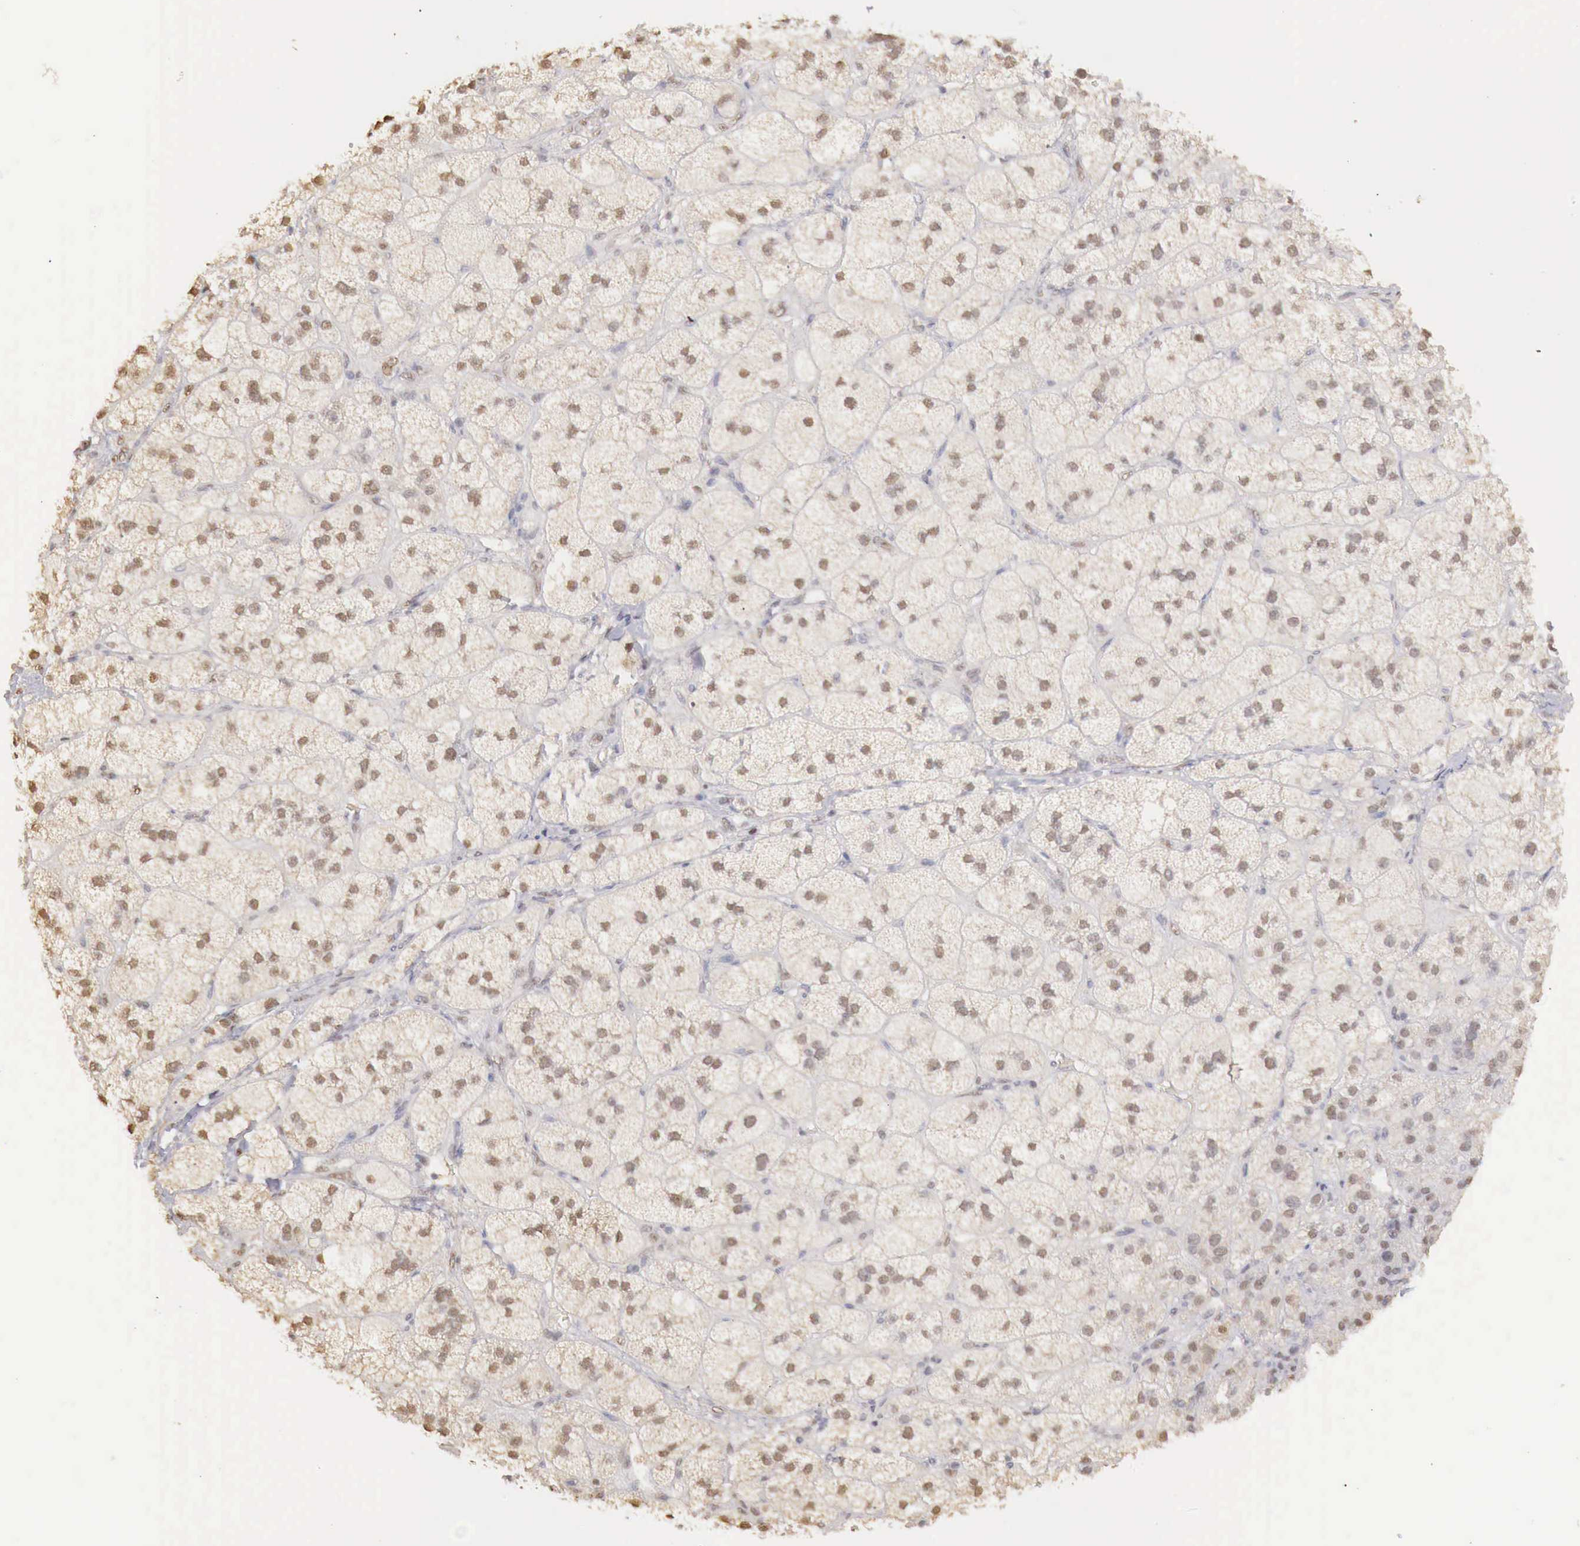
{"staining": {"intensity": "moderate", "quantity": "25%-75%", "location": "nuclear"}, "tissue": "adrenal gland", "cell_type": "Glandular cells", "image_type": "normal", "snomed": [{"axis": "morphology", "description": "Normal tissue, NOS"}, {"axis": "topography", "description": "Adrenal gland"}], "caption": "The image displays staining of benign adrenal gland, revealing moderate nuclear protein expression (brown color) within glandular cells. (DAB (3,3'-diaminobenzidine) = brown stain, brightfield microscopy at high magnification).", "gene": "UBA1", "patient": {"sex": "female", "age": 60}}